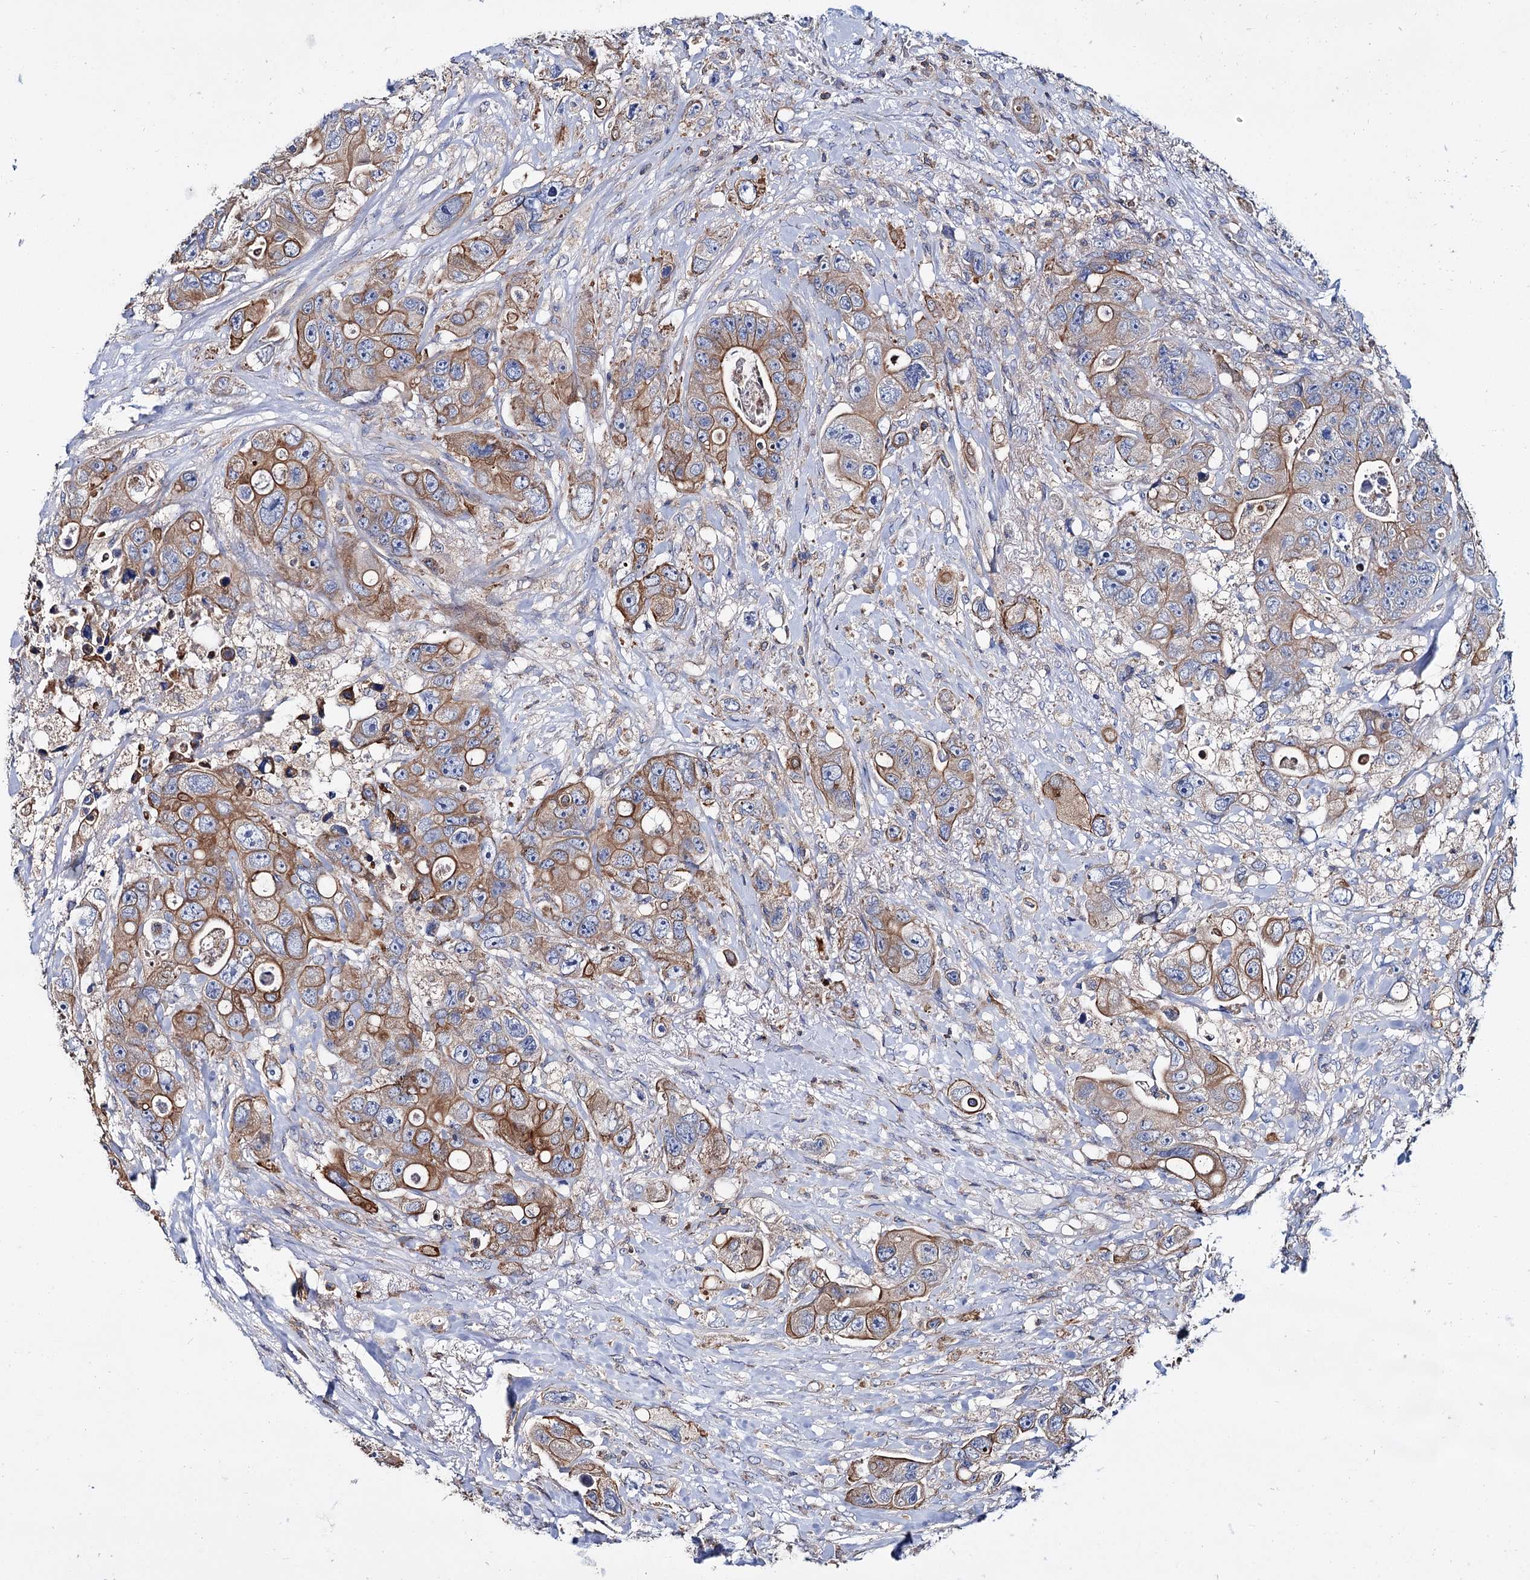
{"staining": {"intensity": "moderate", "quantity": ">75%", "location": "cytoplasmic/membranous"}, "tissue": "colorectal cancer", "cell_type": "Tumor cells", "image_type": "cancer", "snomed": [{"axis": "morphology", "description": "Adenocarcinoma, NOS"}, {"axis": "topography", "description": "Colon"}], "caption": "Tumor cells display moderate cytoplasmic/membranous staining in approximately >75% of cells in colorectal adenocarcinoma. (Stains: DAB (3,3'-diaminobenzidine) in brown, nuclei in blue, Microscopy: brightfield microscopy at high magnification).", "gene": "UBASH3B", "patient": {"sex": "female", "age": 46}}